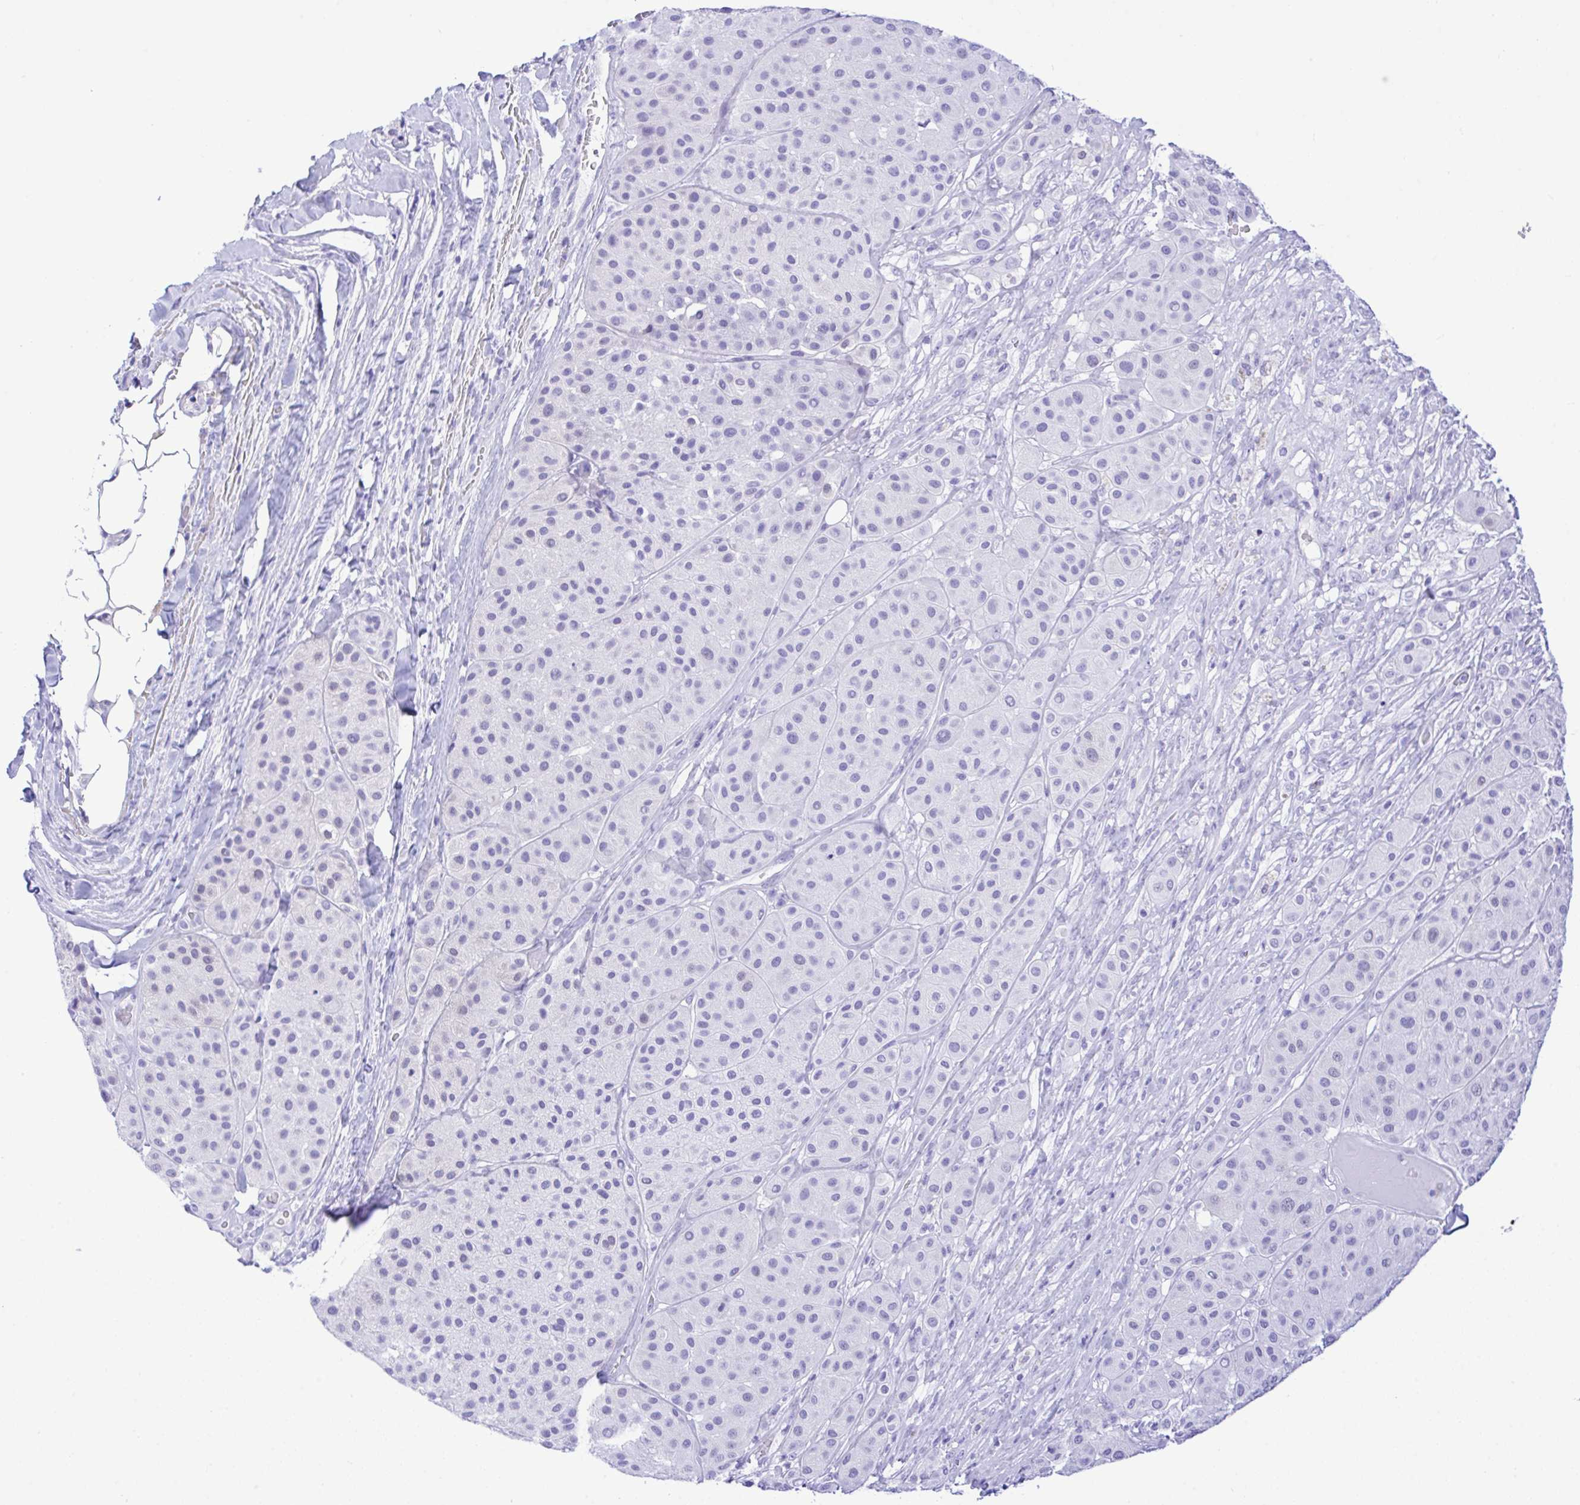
{"staining": {"intensity": "negative", "quantity": "none", "location": "none"}, "tissue": "melanoma", "cell_type": "Tumor cells", "image_type": "cancer", "snomed": [{"axis": "morphology", "description": "Malignant melanoma, Metastatic site"}, {"axis": "topography", "description": "Smooth muscle"}], "caption": "Tumor cells are negative for protein expression in human malignant melanoma (metastatic site).", "gene": "SELENOV", "patient": {"sex": "male", "age": 41}}